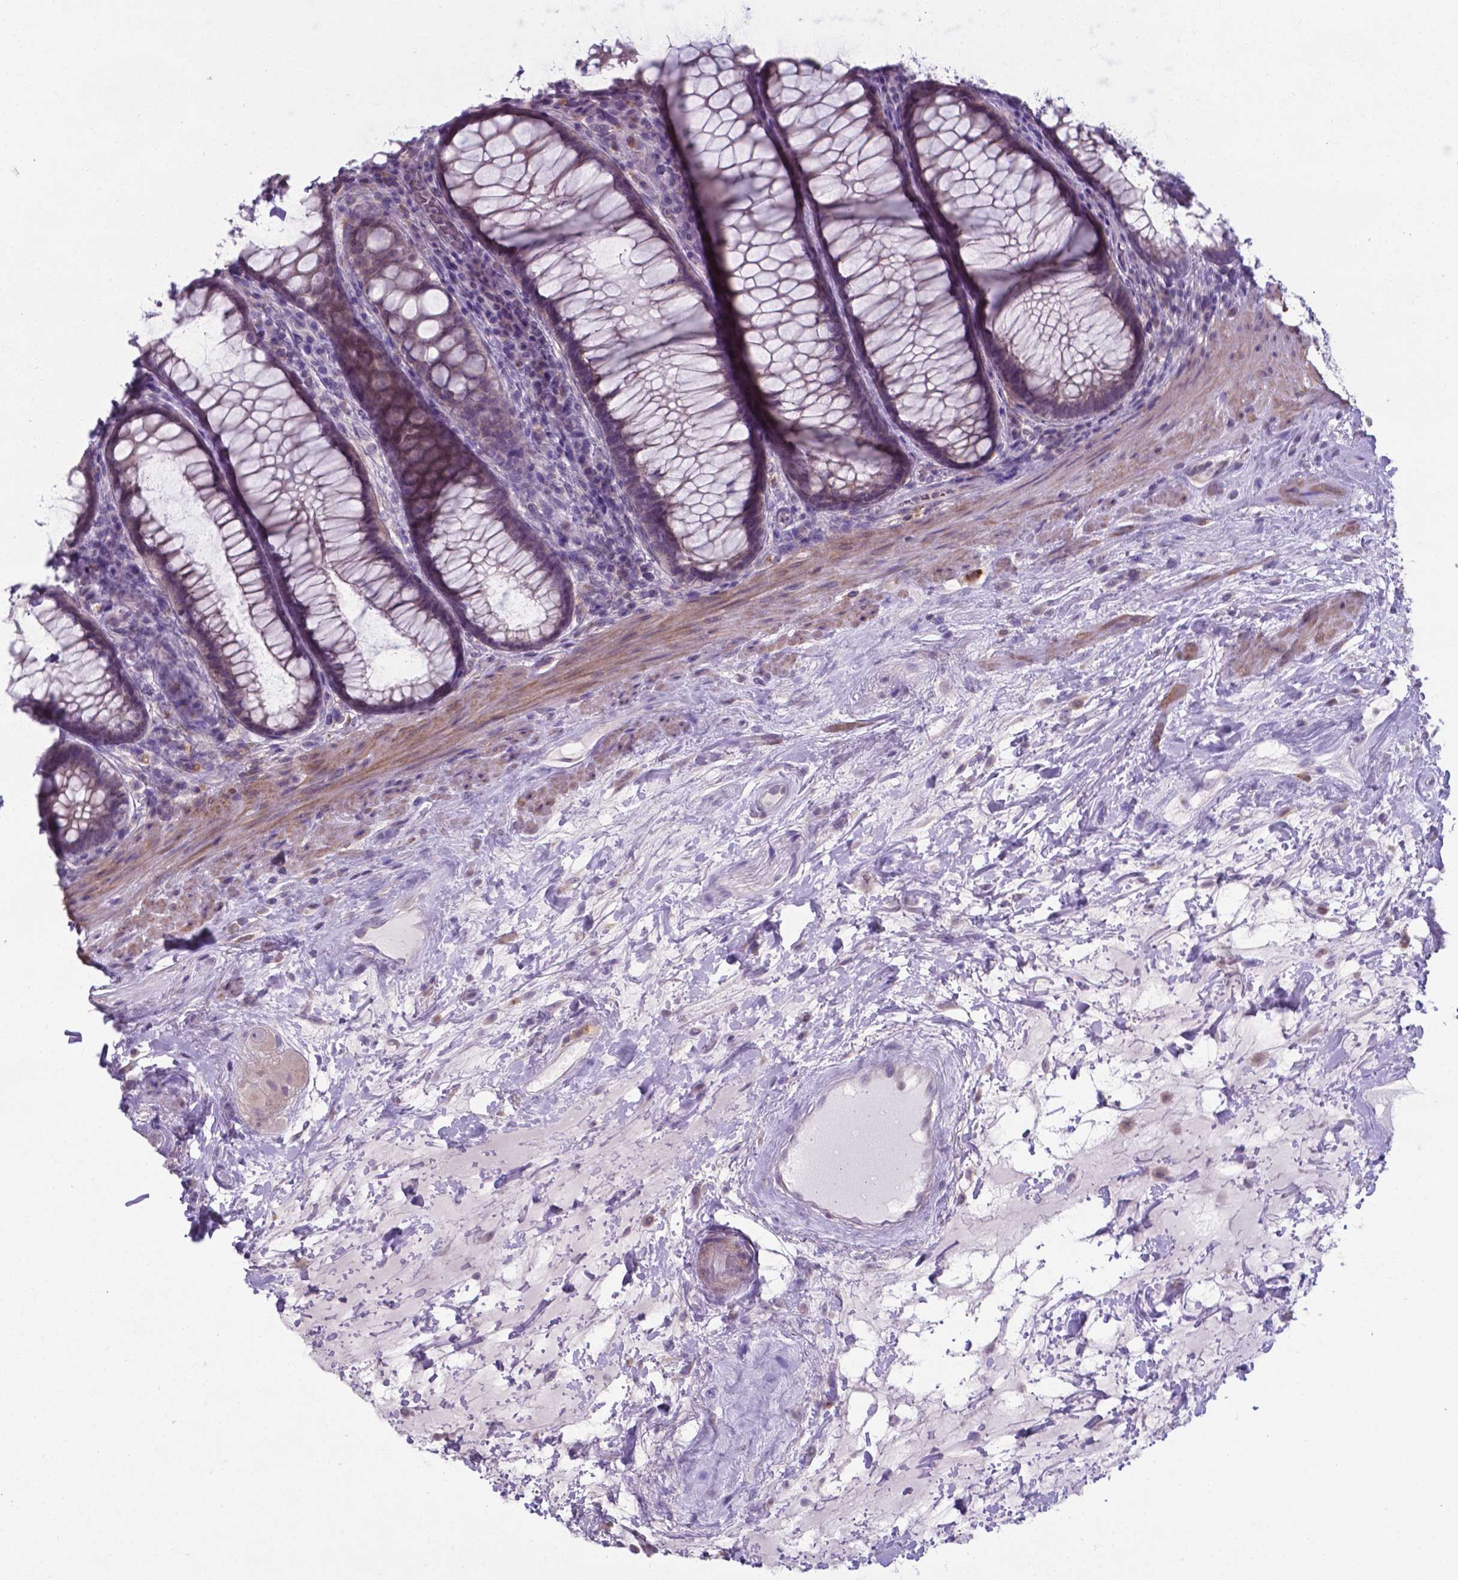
{"staining": {"intensity": "strong", "quantity": "<25%", "location": "cytoplasmic/membranous"}, "tissue": "rectum", "cell_type": "Glandular cells", "image_type": "normal", "snomed": [{"axis": "morphology", "description": "Normal tissue, NOS"}, {"axis": "topography", "description": "Rectum"}], "caption": "Immunohistochemistry (IHC) photomicrograph of unremarkable rectum: rectum stained using IHC demonstrates medium levels of strong protein expression localized specifically in the cytoplasmic/membranous of glandular cells, appearing as a cytoplasmic/membranous brown color.", "gene": "AP5B1", "patient": {"sex": "male", "age": 72}}